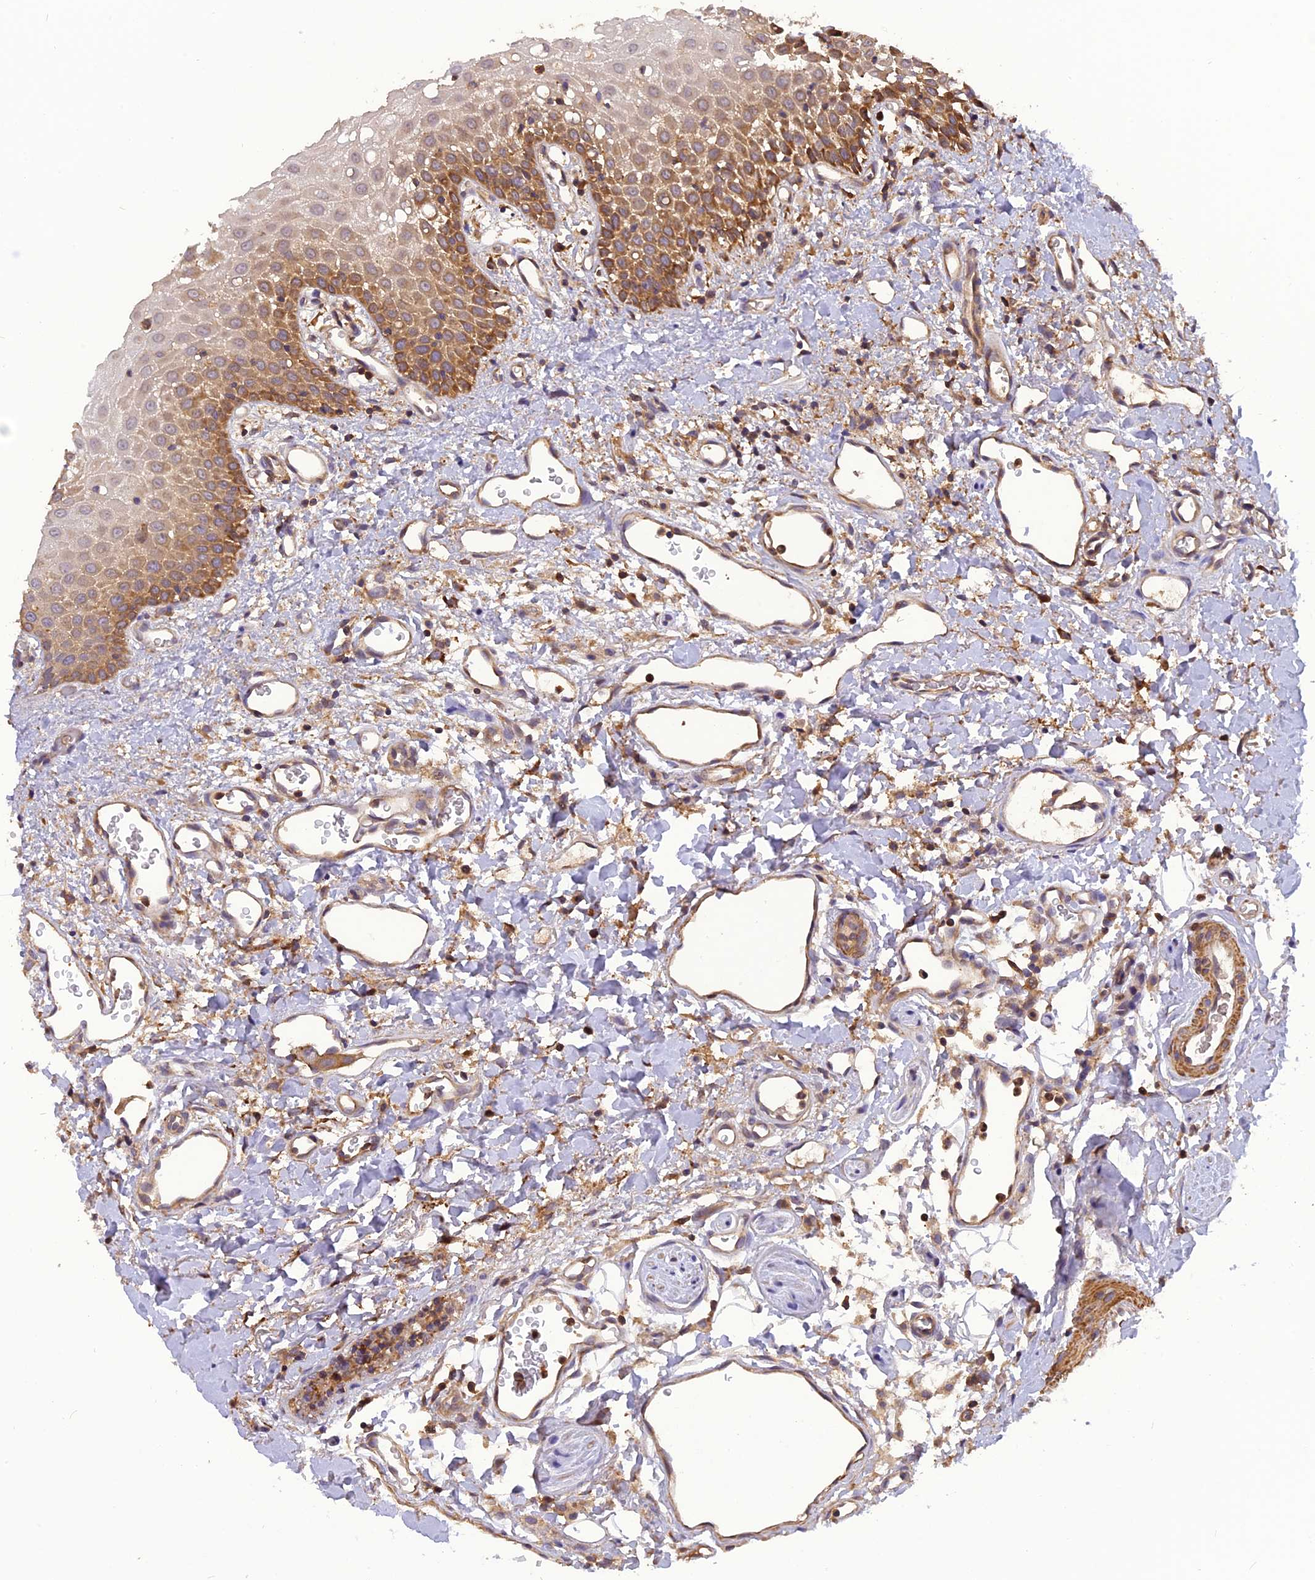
{"staining": {"intensity": "moderate", "quantity": "25%-75%", "location": "cytoplasmic/membranous"}, "tissue": "oral mucosa", "cell_type": "Squamous epithelial cells", "image_type": "normal", "snomed": [{"axis": "morphology", "description": "Normal tissue, NOS"}, {"axis": "topography", "description": "Oral tissue"}], "caption": "Immunohistochemistry image of benign oral mucosa: oral mucosa stained using IHC shows medium levels of moderate protein expression localized specifically in the cytoplasmic/membranous of squamous epithelial cells, appearing as a cytoplasmic/membranous brown color.", "gene": "STOML1", "patient": {"sex": "female", "age": 70}}